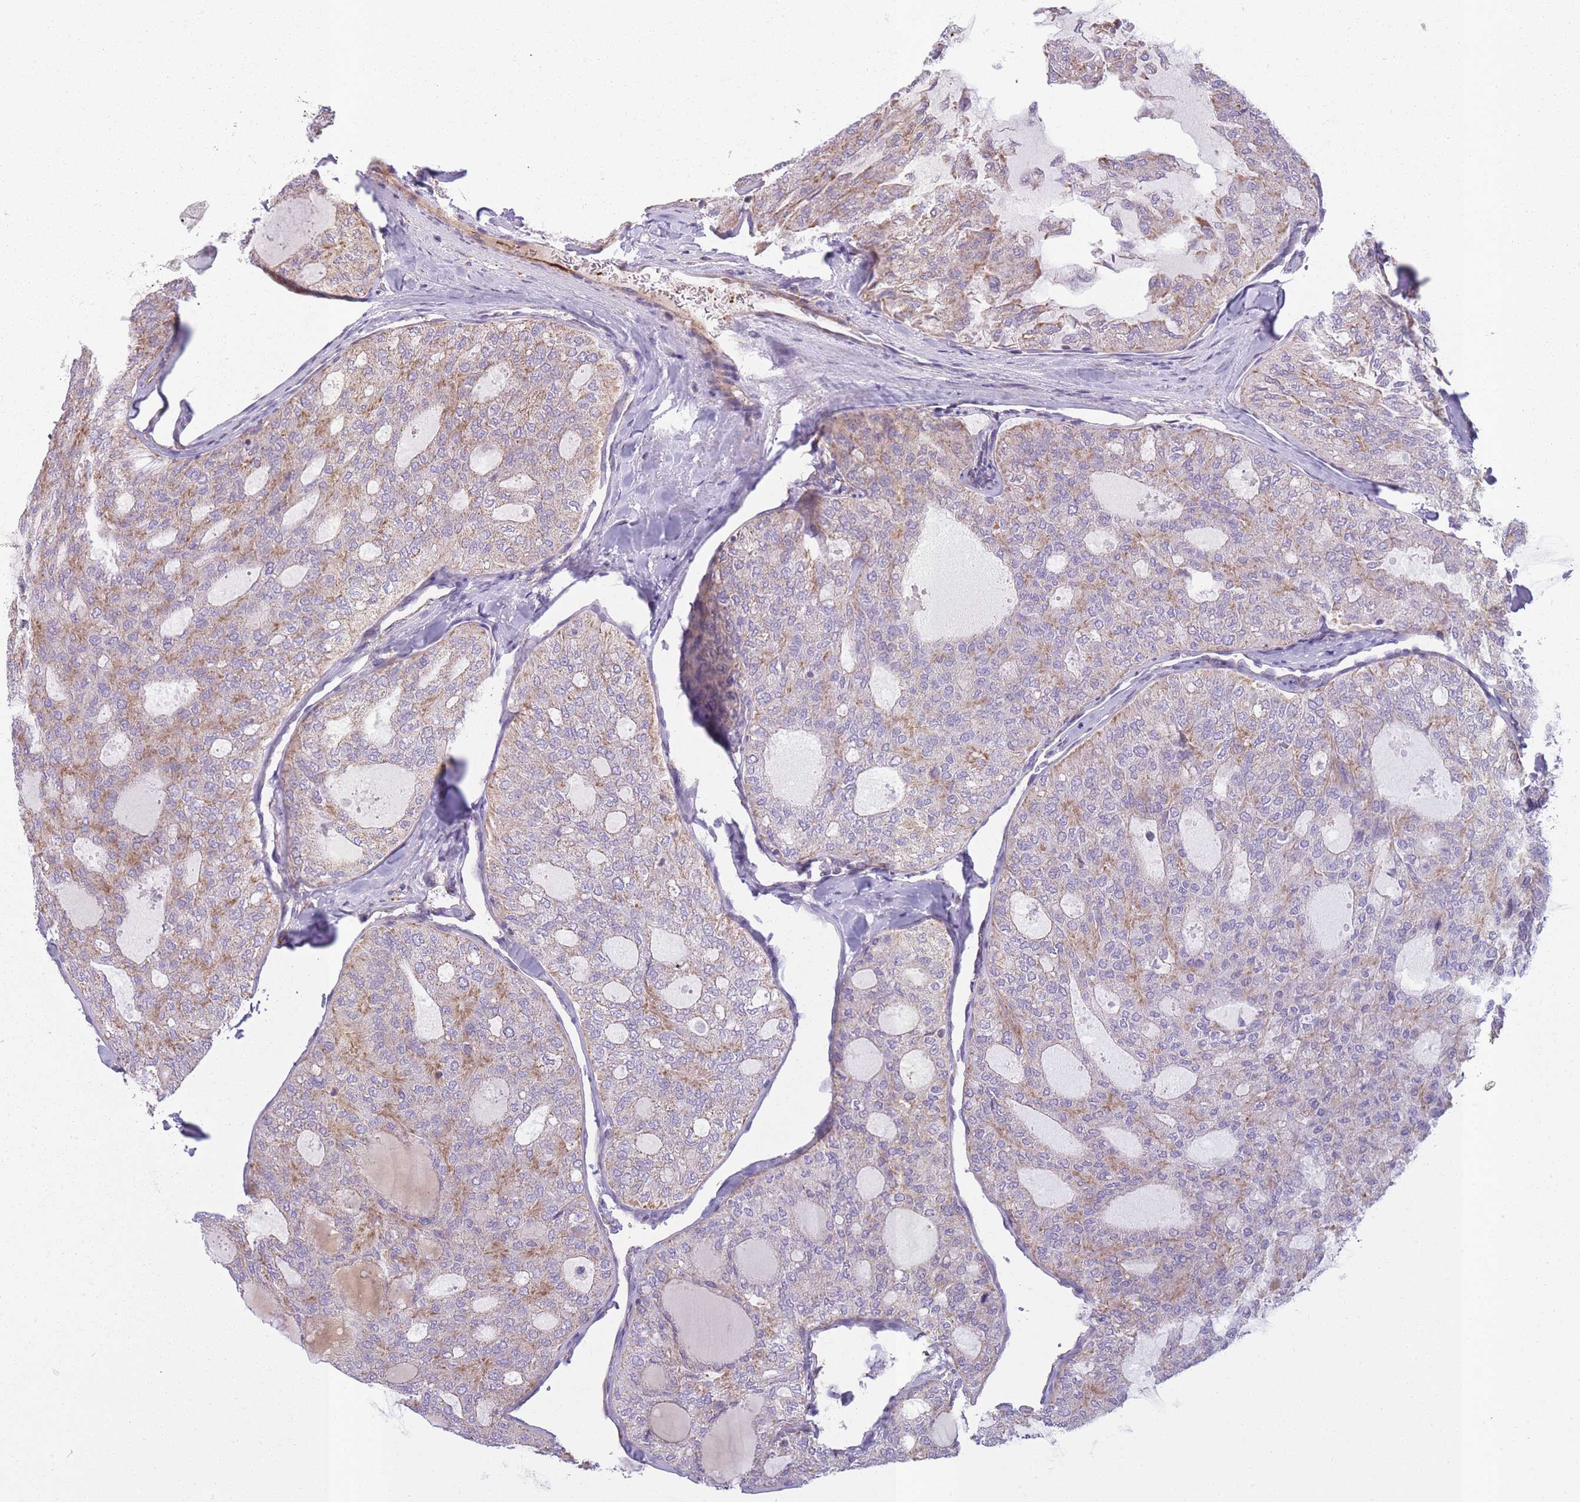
{"staining": {"intensity": "moderate", "quantity": "<25%", "location": "cytoplasmic/membranous"}, "tissue": "thyroid cancer", "cell_type": "Tumor cells", "image_type": "cancer", "snomed": [{"axis": "morphology", "description": "Follicular adenoma carcinoma, NOS"}, {"axis": "topography", "description": "Thyroid gland"}], "caption": "This is a histology image of immunohistochemistry (IHC) staining of thyroid follicular adenoma carcinoma, which shows moderate expression in the cytoplasmic/membranous of tumor cells.", "gene": "KAT2A", "patient": {"sex": "male", "age": 75}}